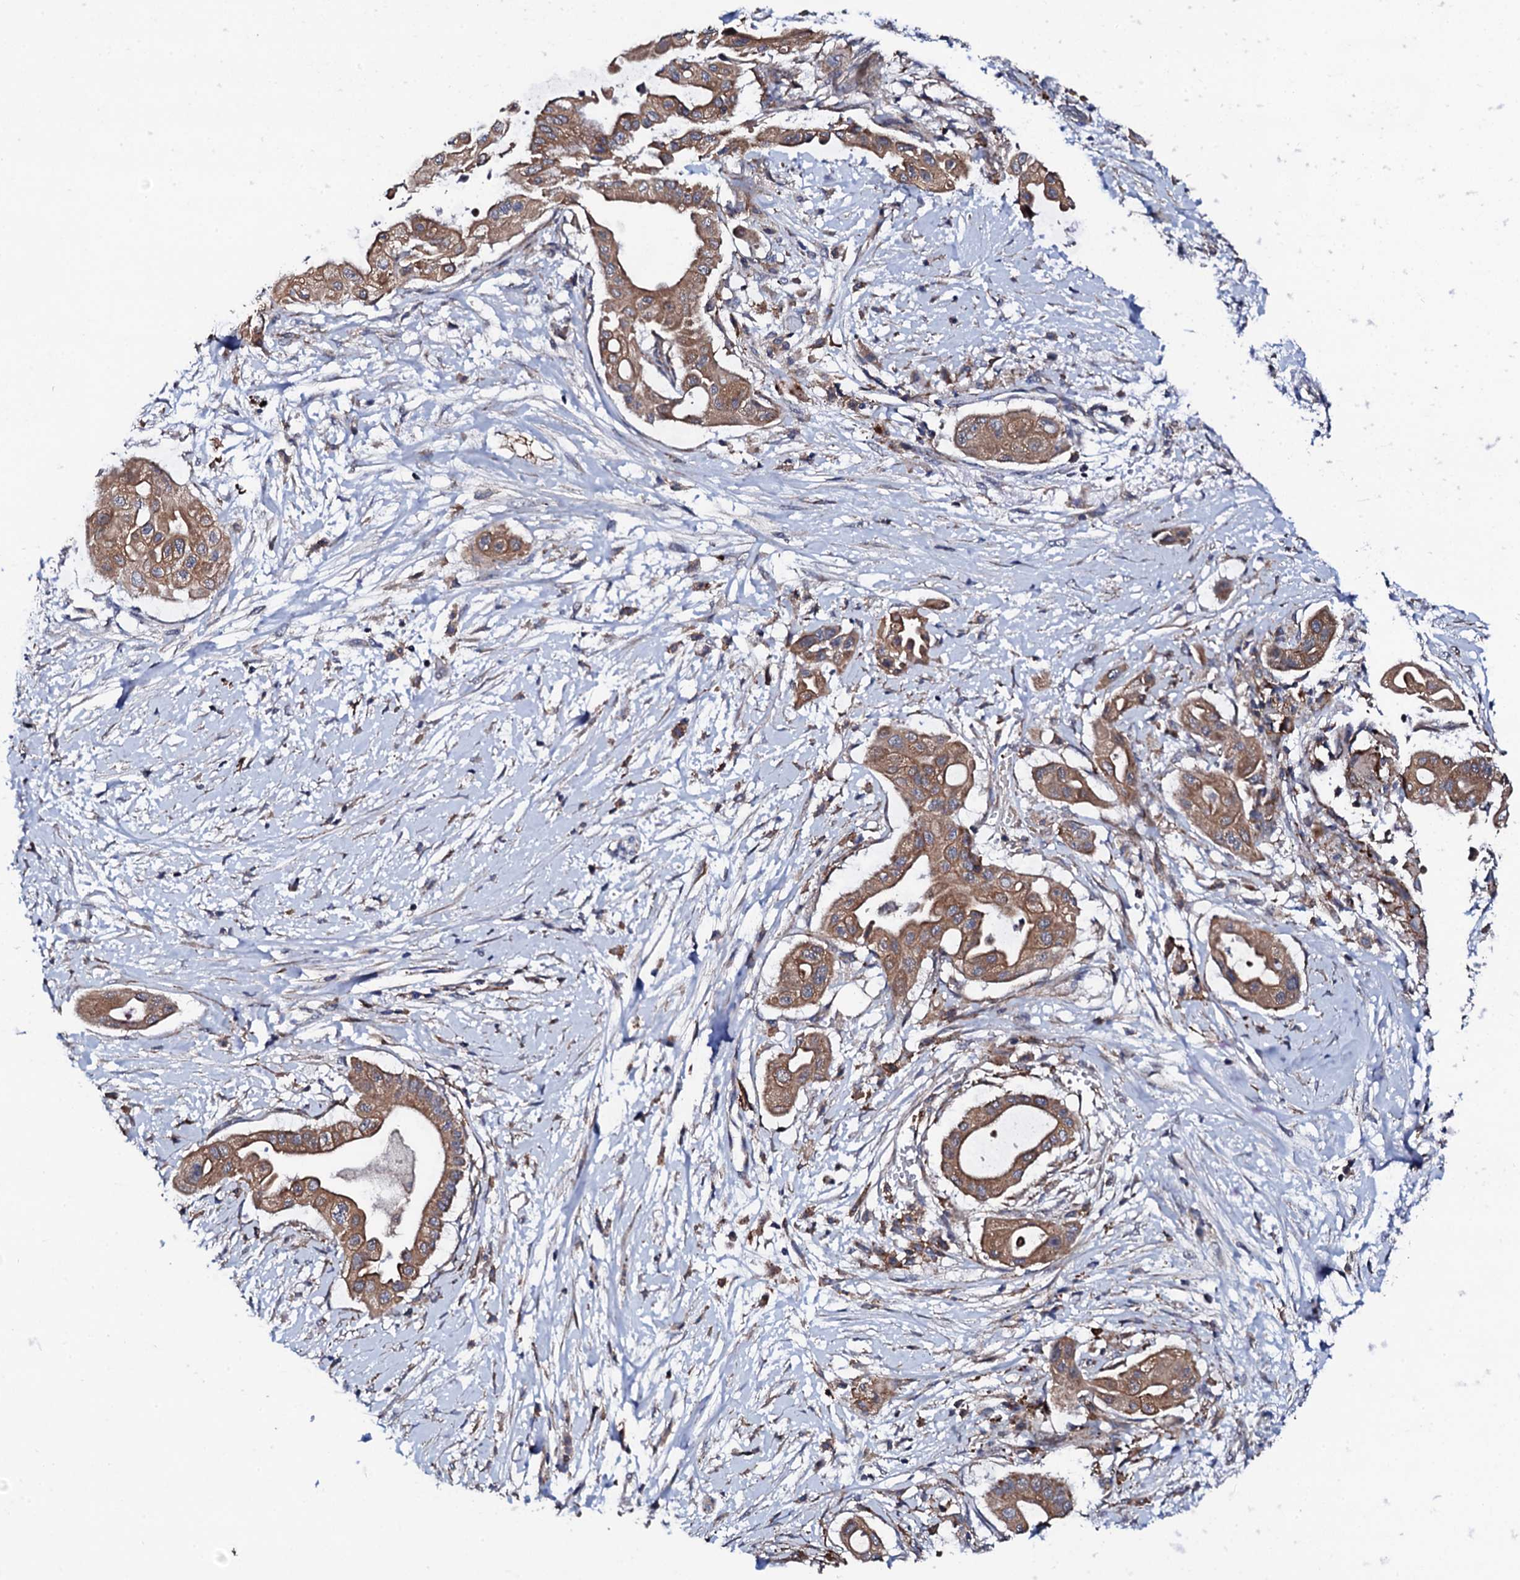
{"staining": {"intensity": "moderate", "quantity": ">75%", "location": "cytoplasmic/membranous"}, "tissue": "pancreatic cancer", "cell_type": "Tumor cells", "image_type": "cancer", "snomed": [{"axis": "morphology", "description": "Adenocarcinoma, NOS"}, {"axis": "topography", "description": "Pancreas"}], "caption": "Adenocarcinoma (pancreatic) stained for a protein (brown) displays moderate cytoplasmic/membranous positive expression in about >75% of tumor cells.", "gene": "COG4", "patient": {"sex": "male", "age": 68}}